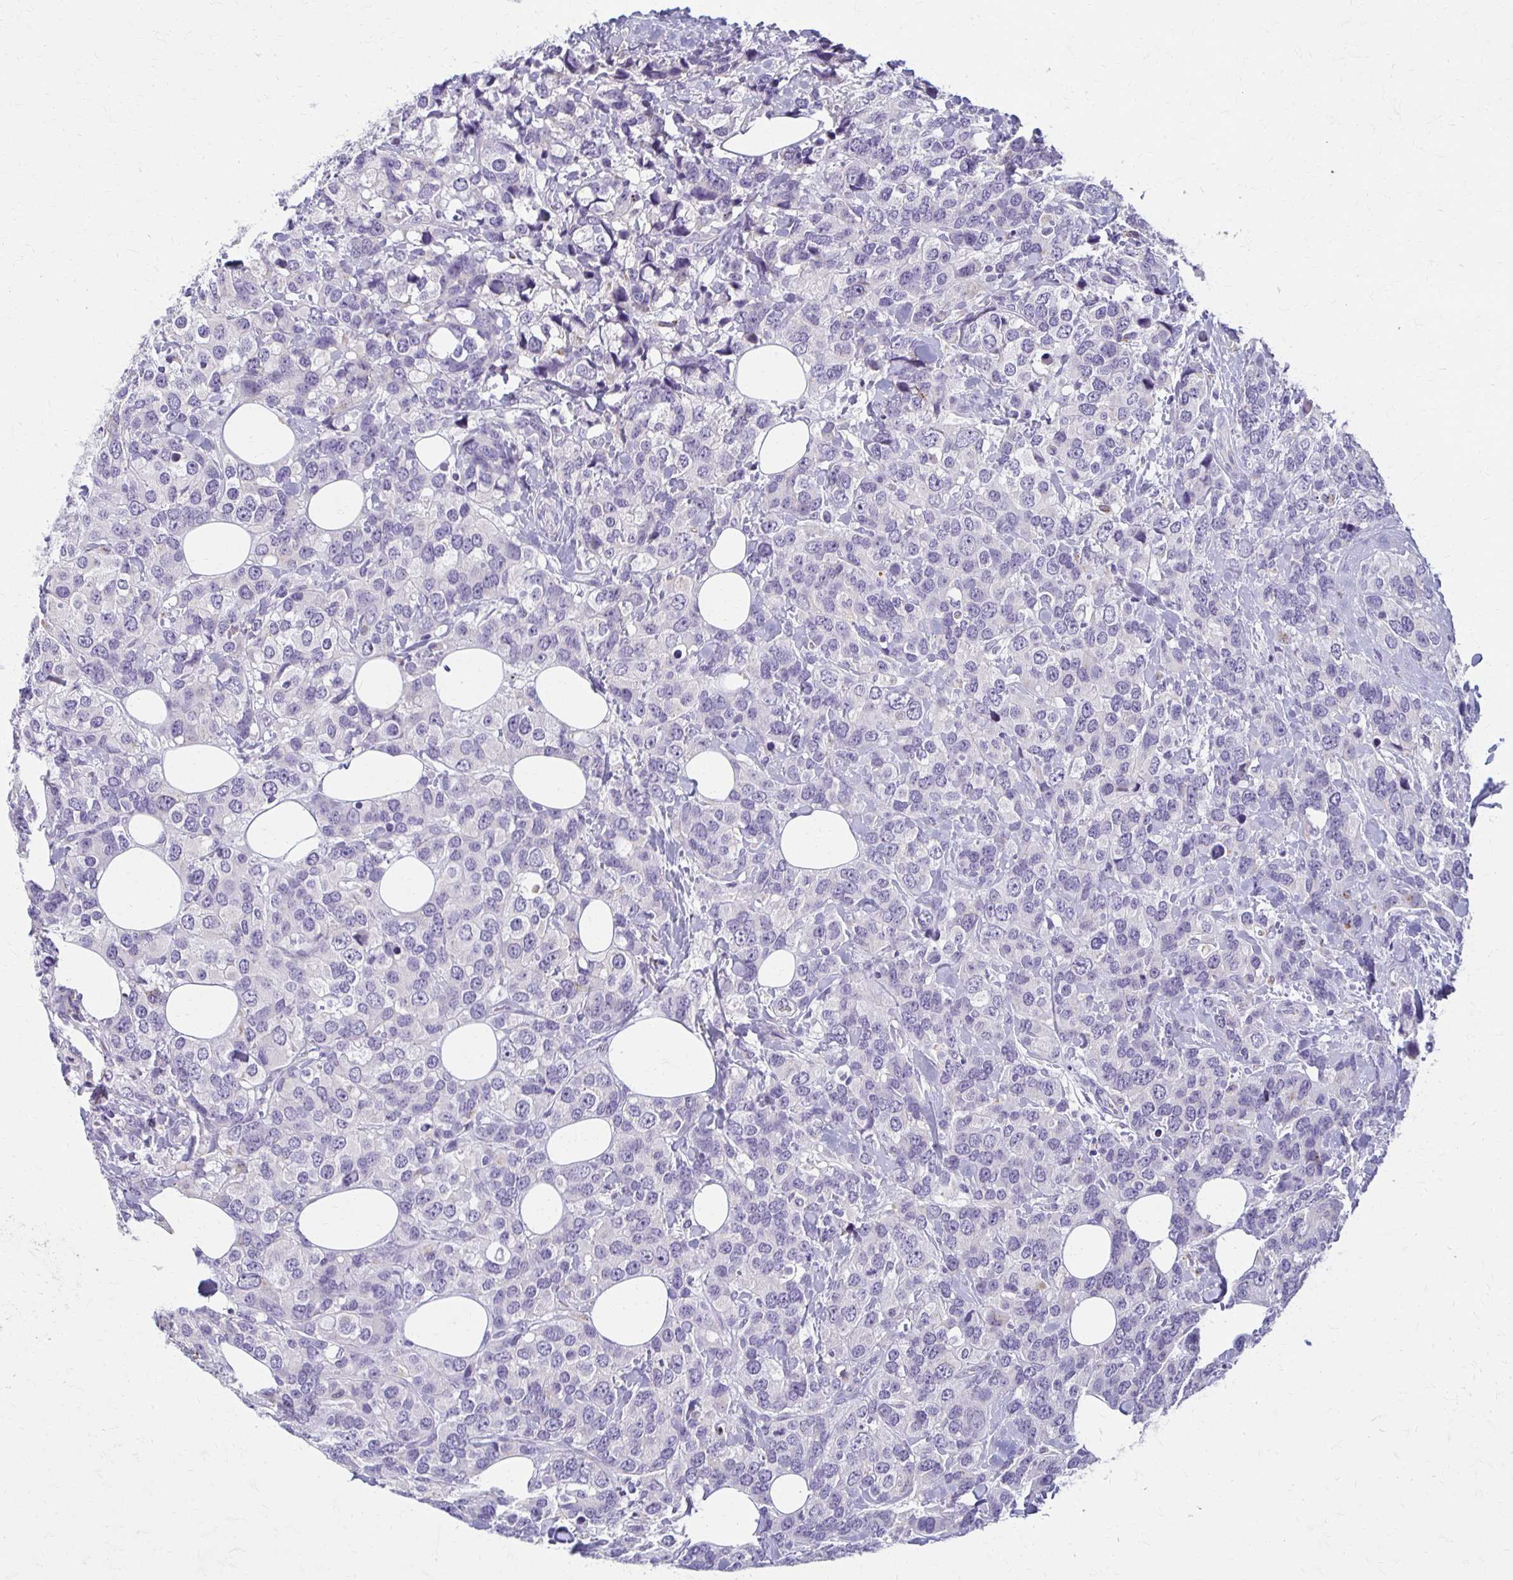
{"staining": {"intensity": "negative", "quantity": "none", "location": "none"}, "tissue": "breast cancer", "cell_type": "Tumor cells", "image_type": "cancer", "snomed": [{"axis": "morphology", "description": "Lobular carcinoma"}, {"axis": "topography", "description": "Breast"}], "caption": "Immunohistochemistry (IHC) histopathology image of neoplastic tissue: breast cancer (lobular carcinoma) stained with DAB (3,3'-diaminobenzidine) reveals no significant protein expression in tumor cells.", "gene": "BBS12", "patient": {"sex": "female", "age": 59}}